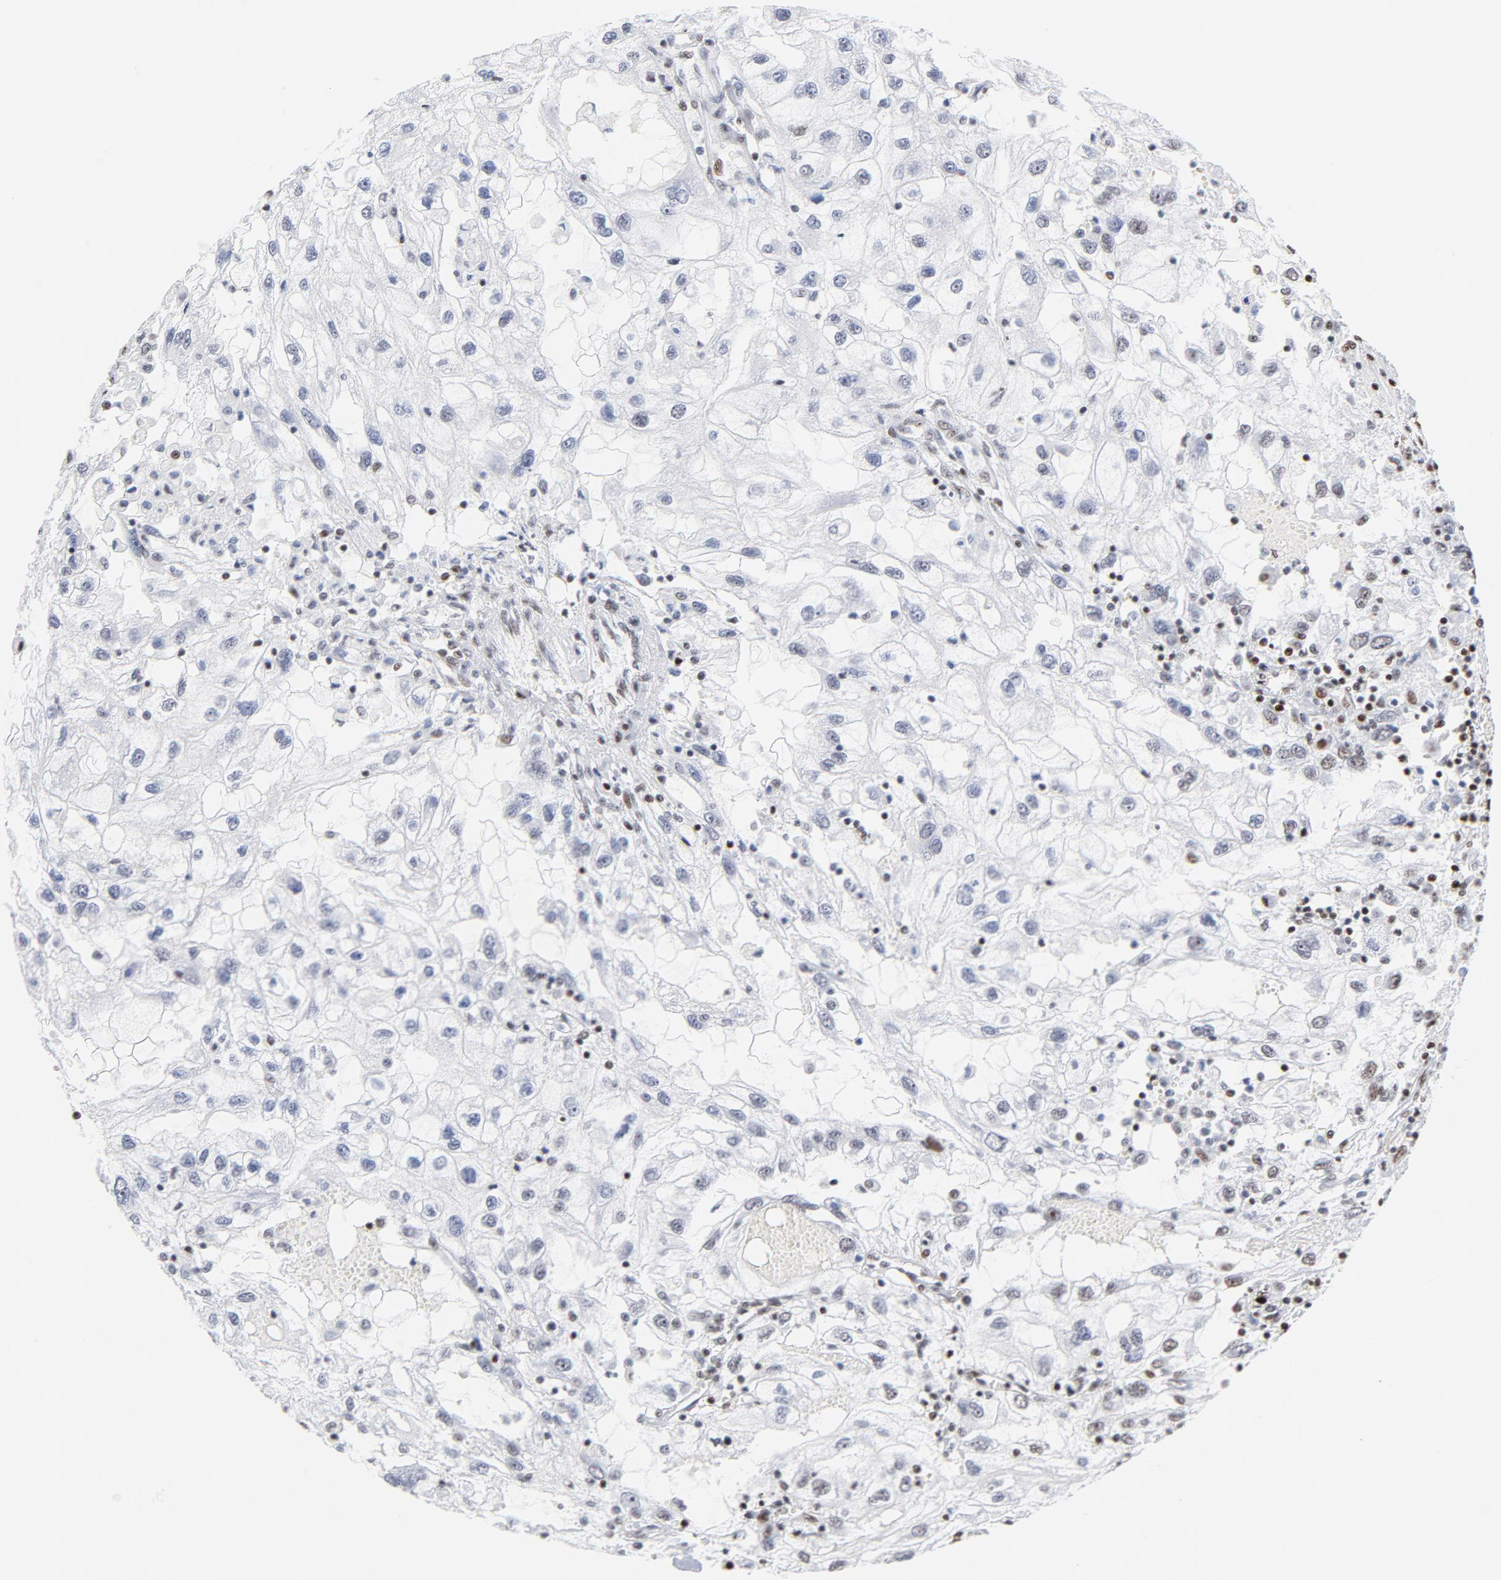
{"staining": {"intensity": "strong", "quantity": ">75%", "location": "nuclear"}, "tissue": "renal cancer", "cell_type": "Tumor cells", "image_type": "cancer", "snomed": [{"axis": "morphology", "description": "Normal tissue, NOS"}, {"axis": "morphology", "description": "Adenocarcinoma, NOS"}, {"axis": "topography", "description": "Kidney"}], "caption": "Immunohistochemical staining of human adenocarcinoma (renal) exhibits strong nuclear protein positivity in approximately >75% of tumor cells.", "gene": "XRCC5", "patient": {"sex": "male", "age": 71}}